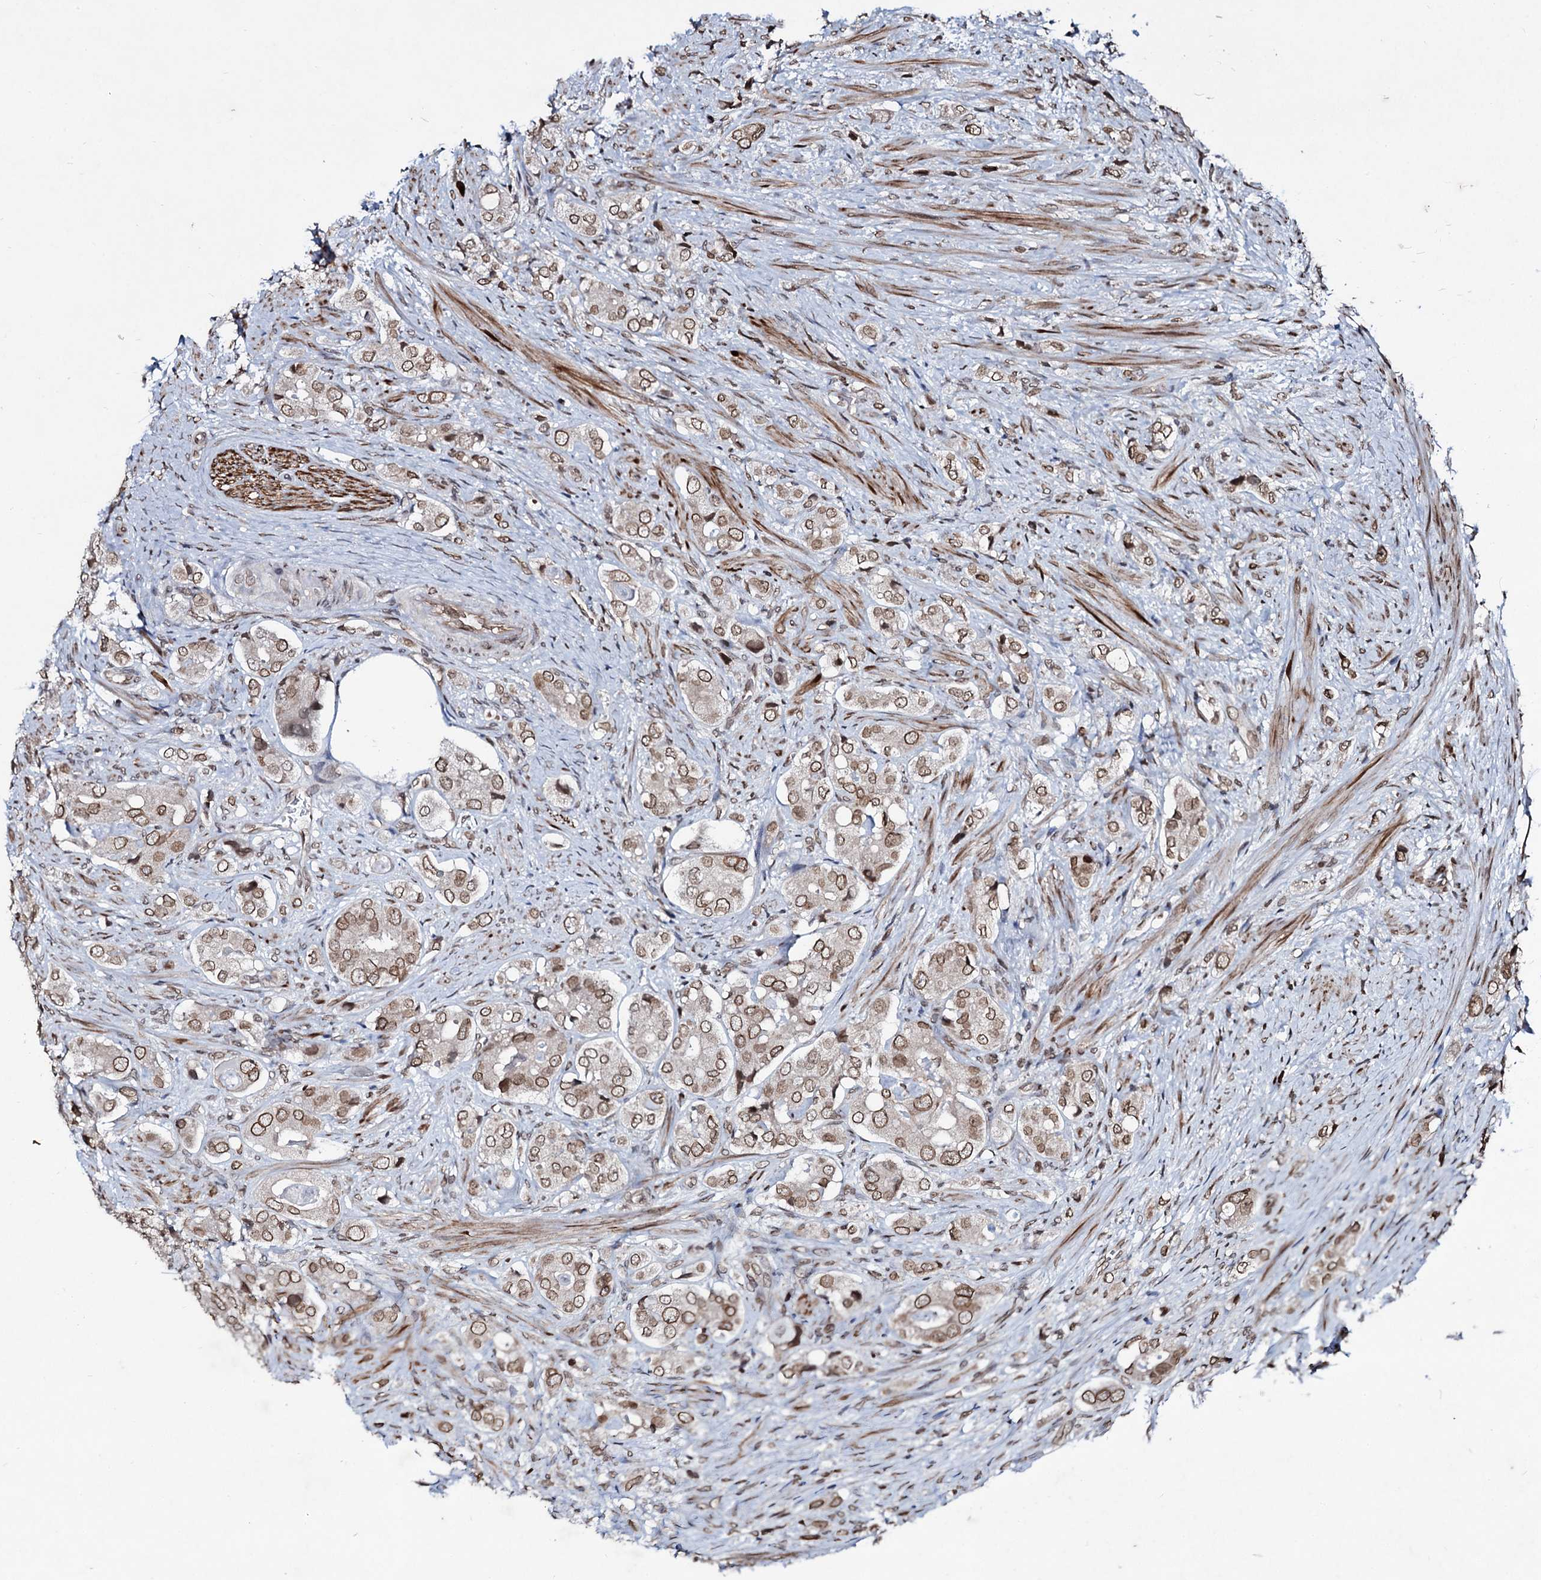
{"staining": {"intensity": "moderate", "quantity": ">75%", "location": "cytoplasmic/membranous,nuclear"}, "tissue": "prostate cancer", "cell_type": "Tumor cells", "image_type": "cancer", "snomed": [{"axis": "morphology", "description": "Adenocarcinoma, High grade"}, {"axis": "topography", "description": "Prostate"}], "caption": "Protein expression by immunohistochemistry (IHC) demonstrates moderate cytoplasmic/membranous and nuclear expression in approximately >75% of tumor cells in prostate cancer.", "gene": "RNF6", "patient": {"sex": "male", "age": 65}}